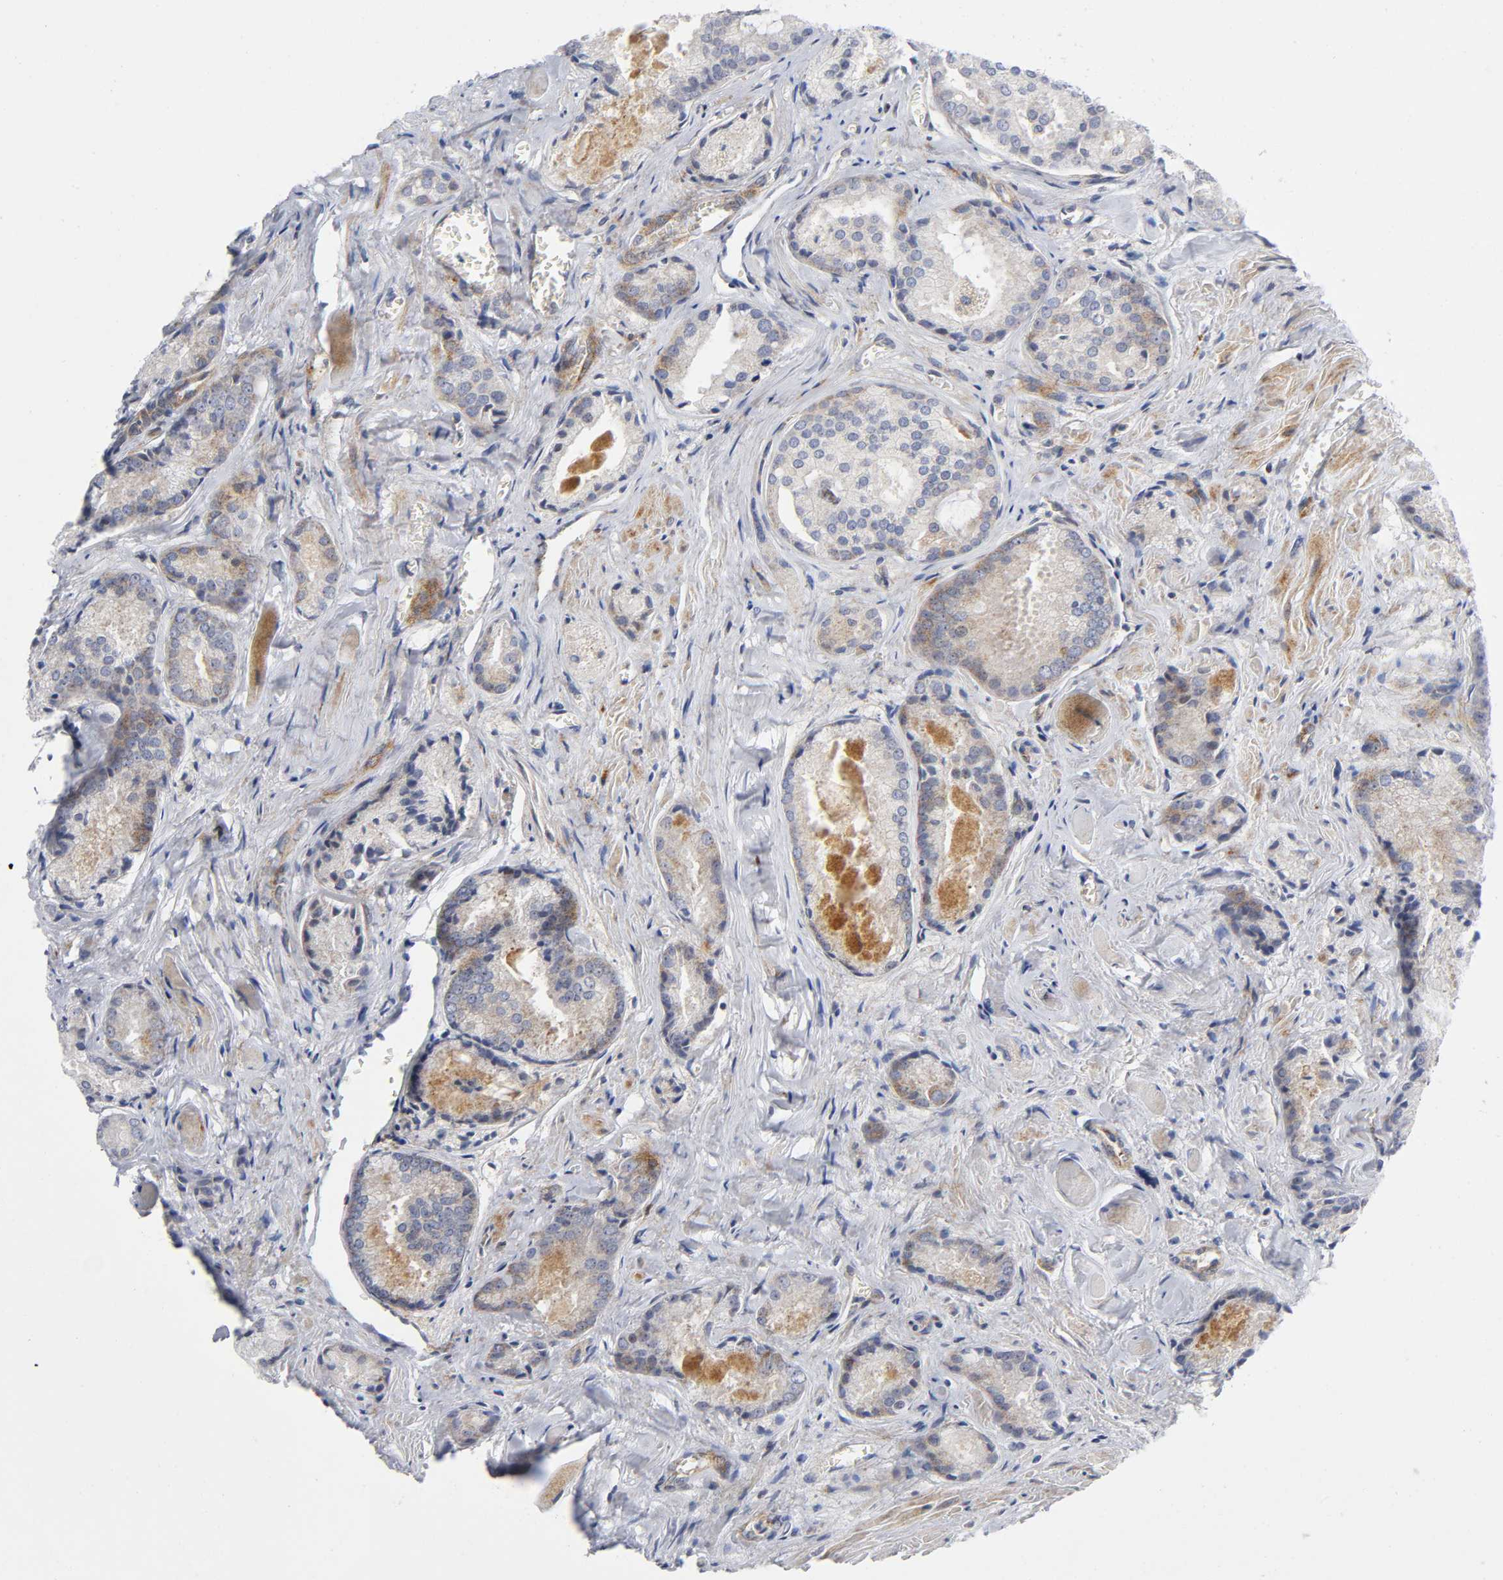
{"staining": {"intensity": "moderate", "quantity": "<25%", "location": "cytoplasmic/membranous"}, "tissue": "prostate cancer", "cell_type": "Tumor cells", "image_type": "cancer", "snomed": [{"axis": "morphology", "description": "Adenocarcinoma, Low grade"}, {"axis": "topography", "description": "Prostate"}], "caption": "Tumor cells reveal low levels of moderate cytoplasmic/membranous positivity in approximately <25% of cells in human prostate cancer (low-grade adenocarcinoma). (IHC, brightfield microscopy, high magnification).", "gene": "EIF5", "patient": {"sex": "male", "age": 64}}